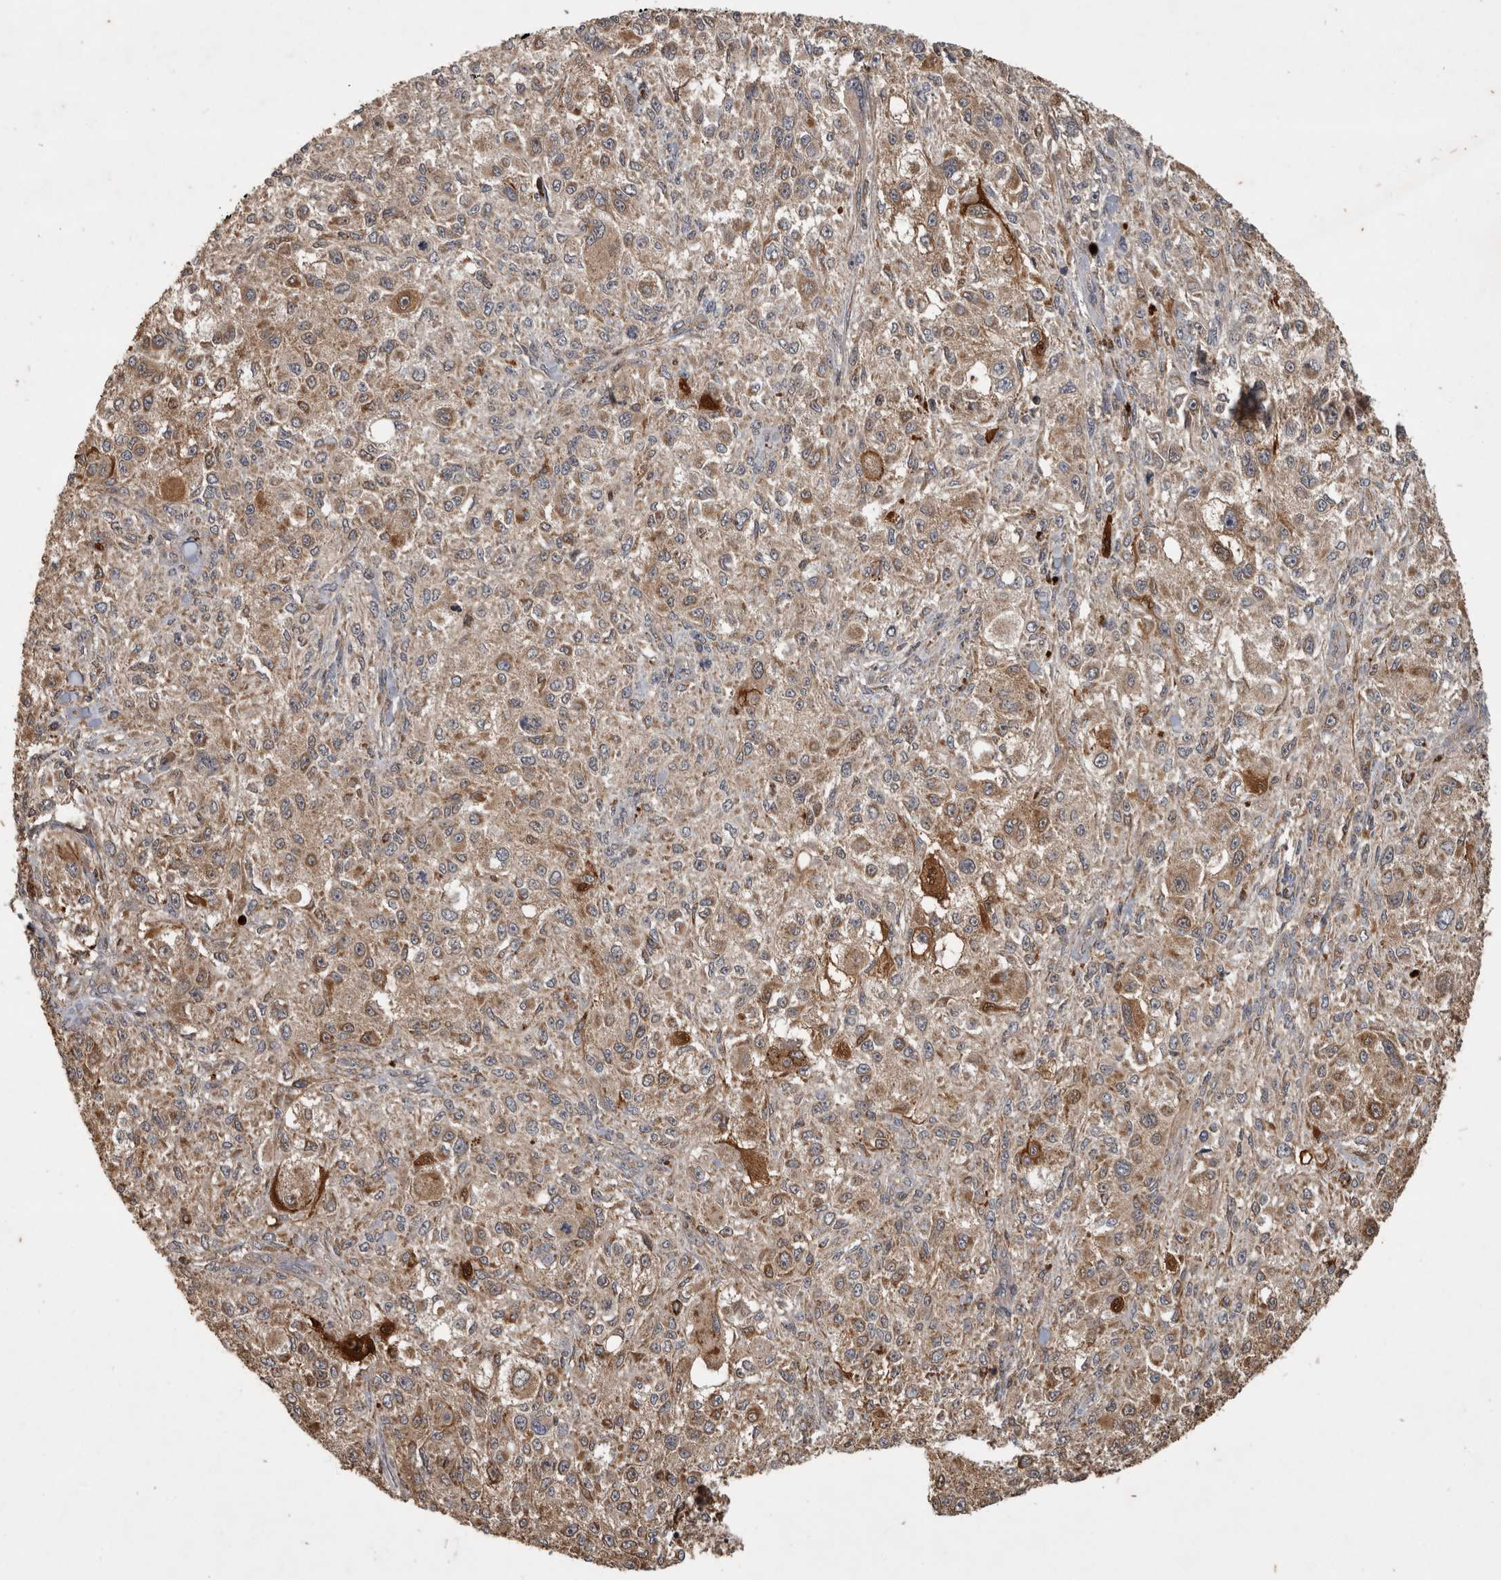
{"staining": {"intensity": "moderate", "quantity": ">75%", "location": "cytoplasmic/membranous"}, "tissue": "melanoma", "cell_type": "Tumor cells", "image_type": "cancer", "snomed": [{"axis": "morphology", "description": "Necrosis, NOS"}, {"axis": "morphology", "description": "Malignant melanoma, NOS"}, {"axis": "topography", "description": "Skin"}], "caption": "The image shows a brown stain indicating the presence of a protein in the cytoplasmic/membranous of tumor cells in malignant melanoma. (Brightfield microscopy of DAB IHC at high magnification).", "gene": "TRMT61B", "patient": {"sex": "female", "age": 87}}